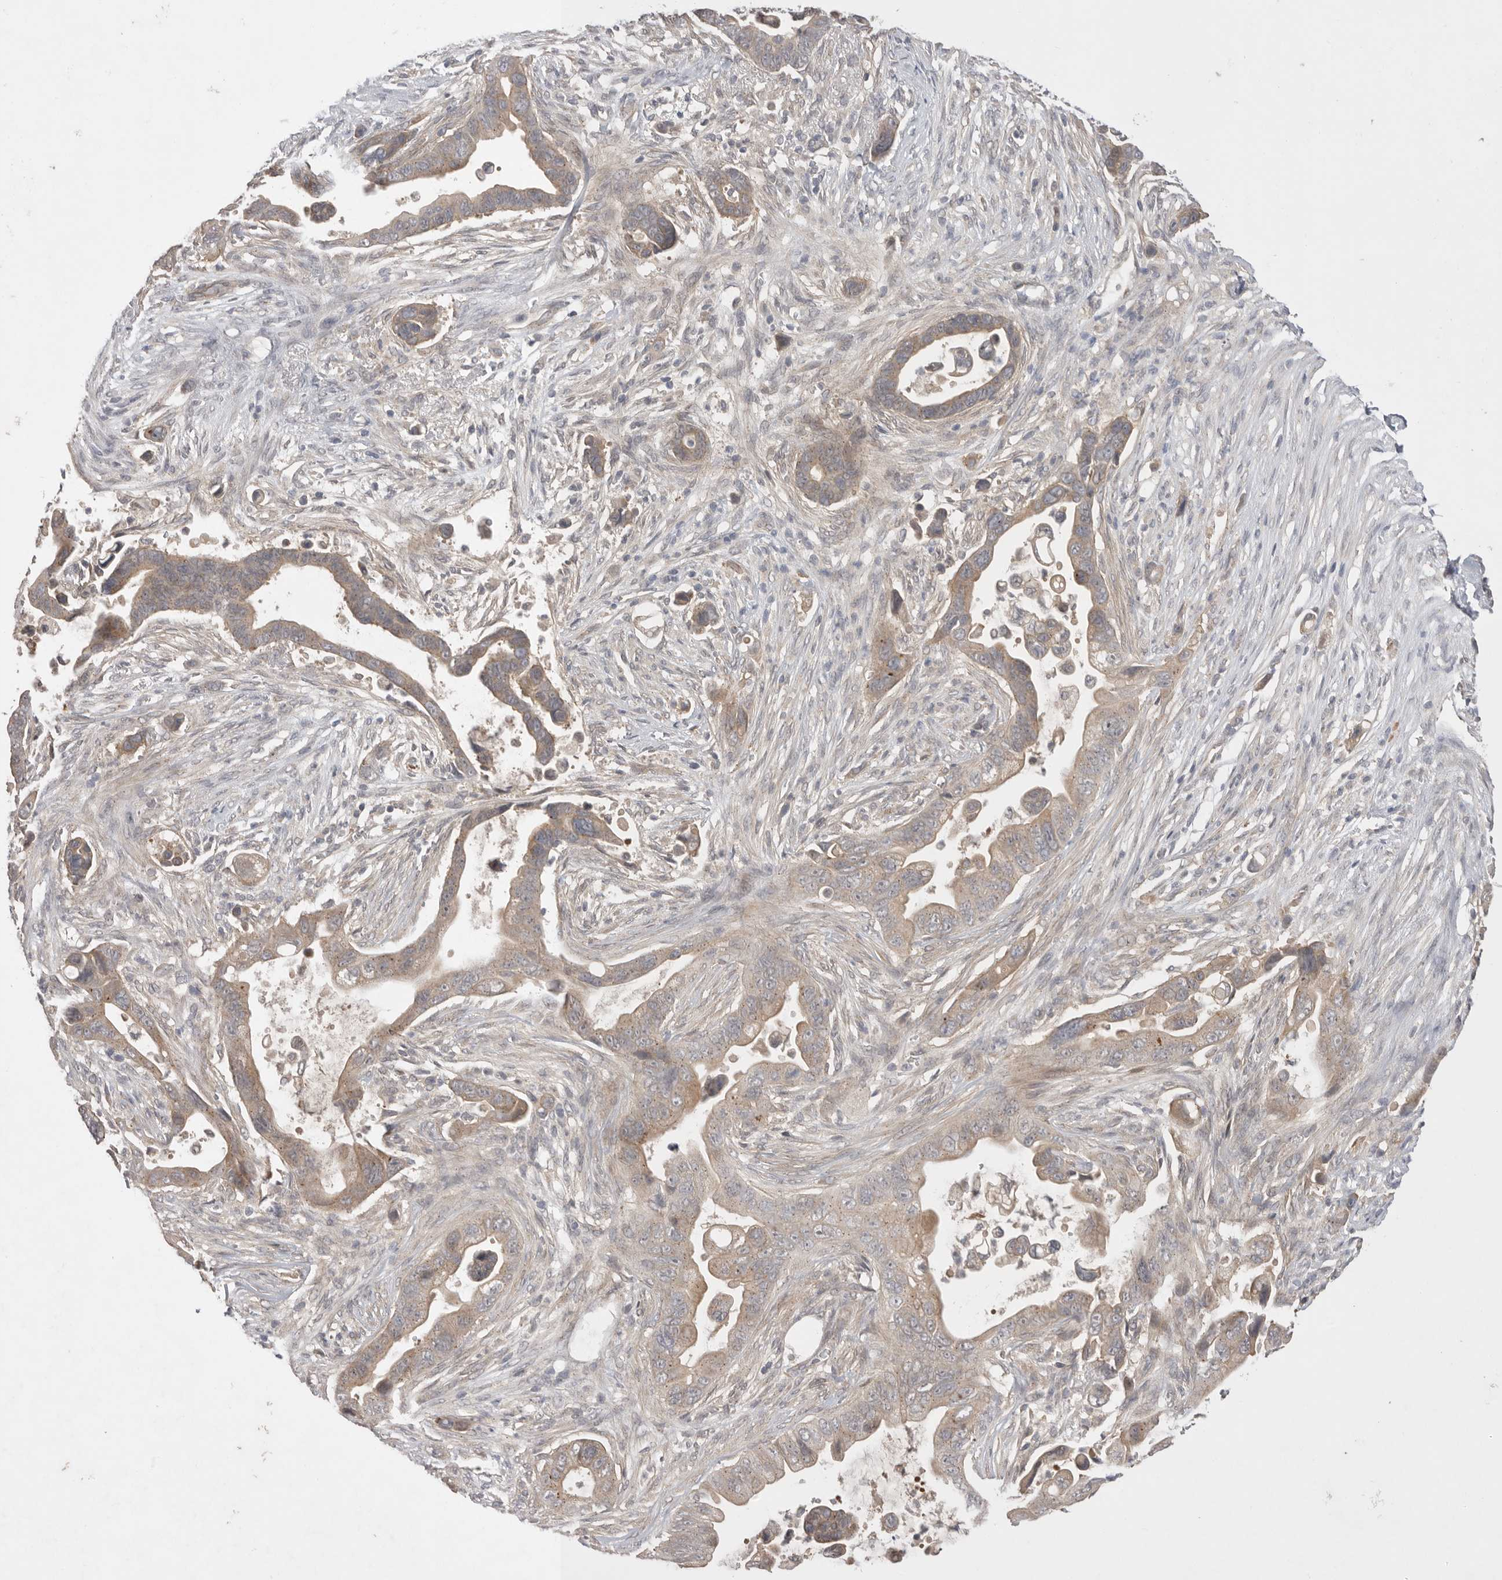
{"staining": {"intensity": "moderate", "quantity": ">75%", "location": "cytoplasmic/membranous"}, "tissue": "pancreatic cancer", "cell_type": "Tumor cells", "image_type": "cancer", "snomed": [{"axis": "morphology", "description": "Adenocarcinoma, NOS"}, {"axis": "topography", "description": "Pancreas"}], "caption": "DAB (3,3'-diaminobenzidine) immunohistochemical staining of human pancreatic cancer demonstrates moderate cytoplasmic/membranous protein positivity in about >75% of tumor cells. Nuclei are stained in blue.", "gene": "NRCAM", "patient": {"sex": "female", "age": 72}}